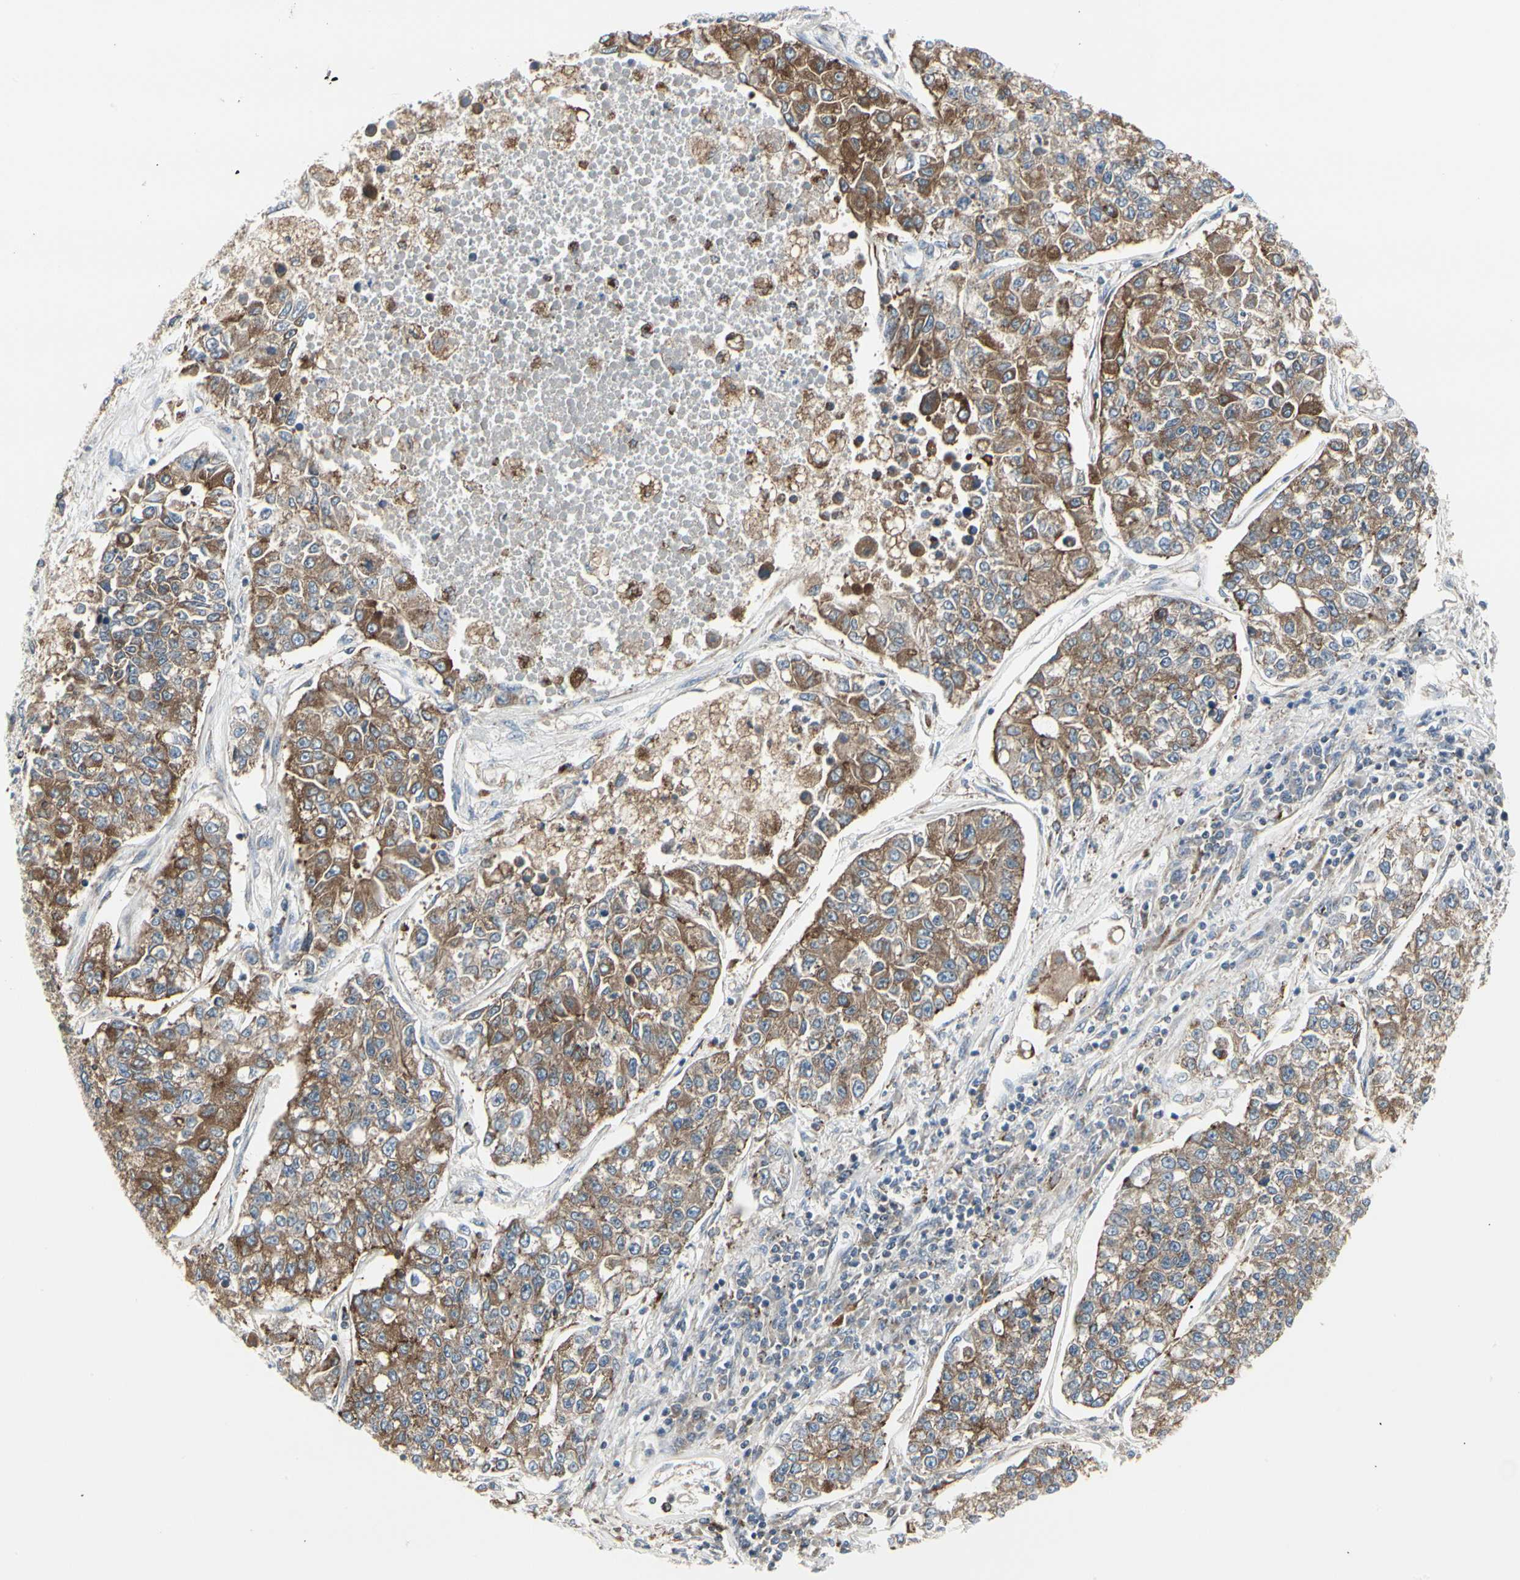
{"staining": {"intensity": "strong", "quantity": ">75%", "location": "cytoplasmic/membranous"}, "tissue": "lung cancer", "cell_type": "Tumor cells", "image_type": "cancer", "snomed": [{"axis": "morphology", "description": "Adenocarcinoma, NOS"}, {"axis": "topography", "description": "Lung"}], "caption": "This is an image of immunohistochemistry staining of lung cancer, which shows strong positivity in the cytoplasmic/membranous of tumor cells.", "gene": "ATP6V1B2", "patient": {"sex": "male", "age": 49}}